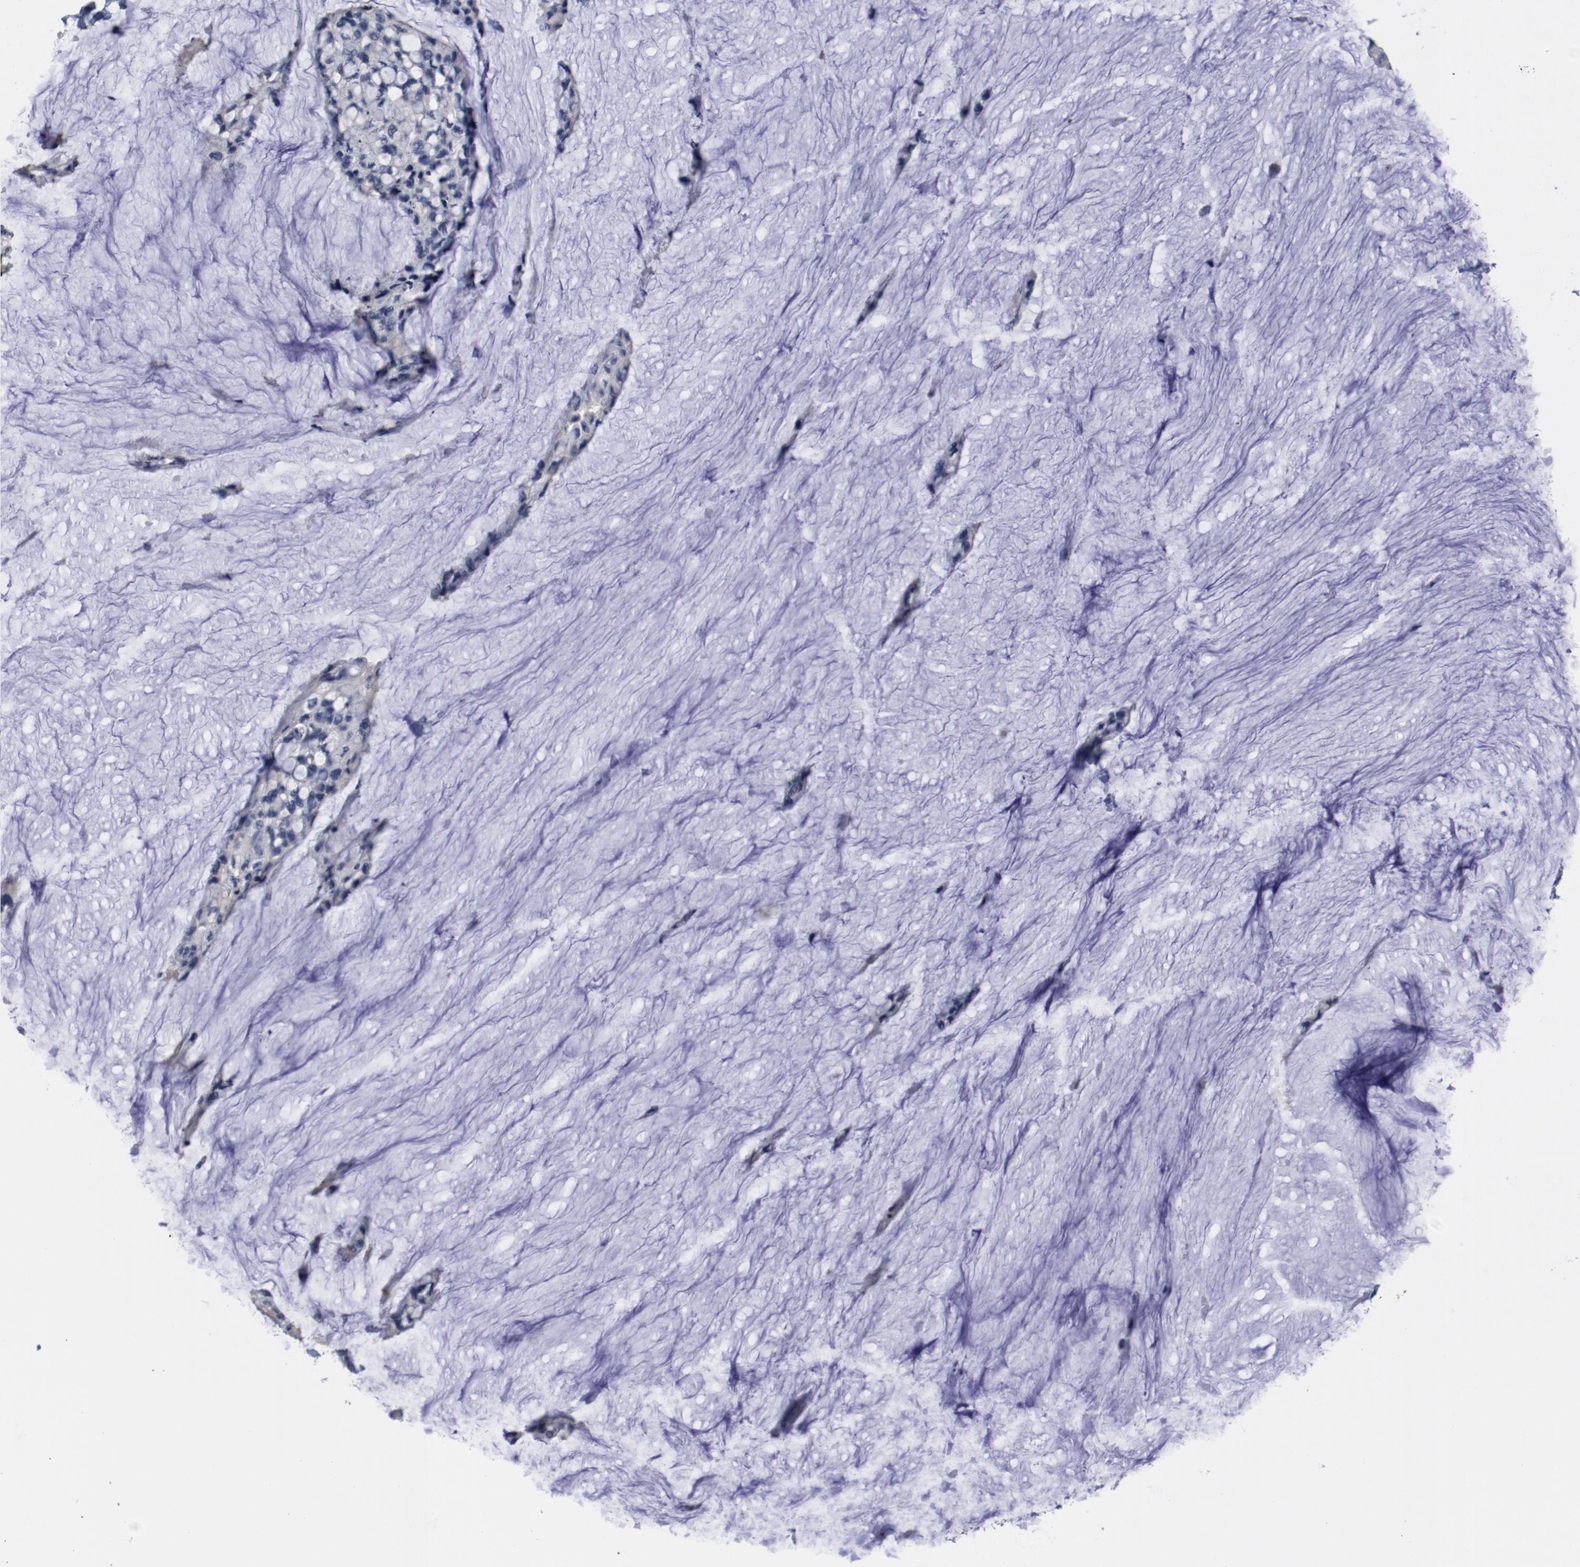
{"staining": {"intensity": "negative", "quantity": "none", "location": "none"}, "tissue": "ovarian cancer", "cell_type": "Tumor cells", "image_type": "cancer", "snomed": [{"axis": "morphology", "description": "Cystadenocarcinoma, mucinous, NOS"}, {"axis": "topography", "description": "Ovary"}], "caption": "High power microscopy image of an immunohistochemistry (IHC) photomicrograph of ovarian cancer, revealing no significant positivity in tumor cells. The staining is performed using DAB (3,3'-diaminobenzidine) brown chromogen with nuclei counter-stained in using hematoxylin.", "gene": "ANKLE2", "patient": {"sex": "female", "age": 39}}